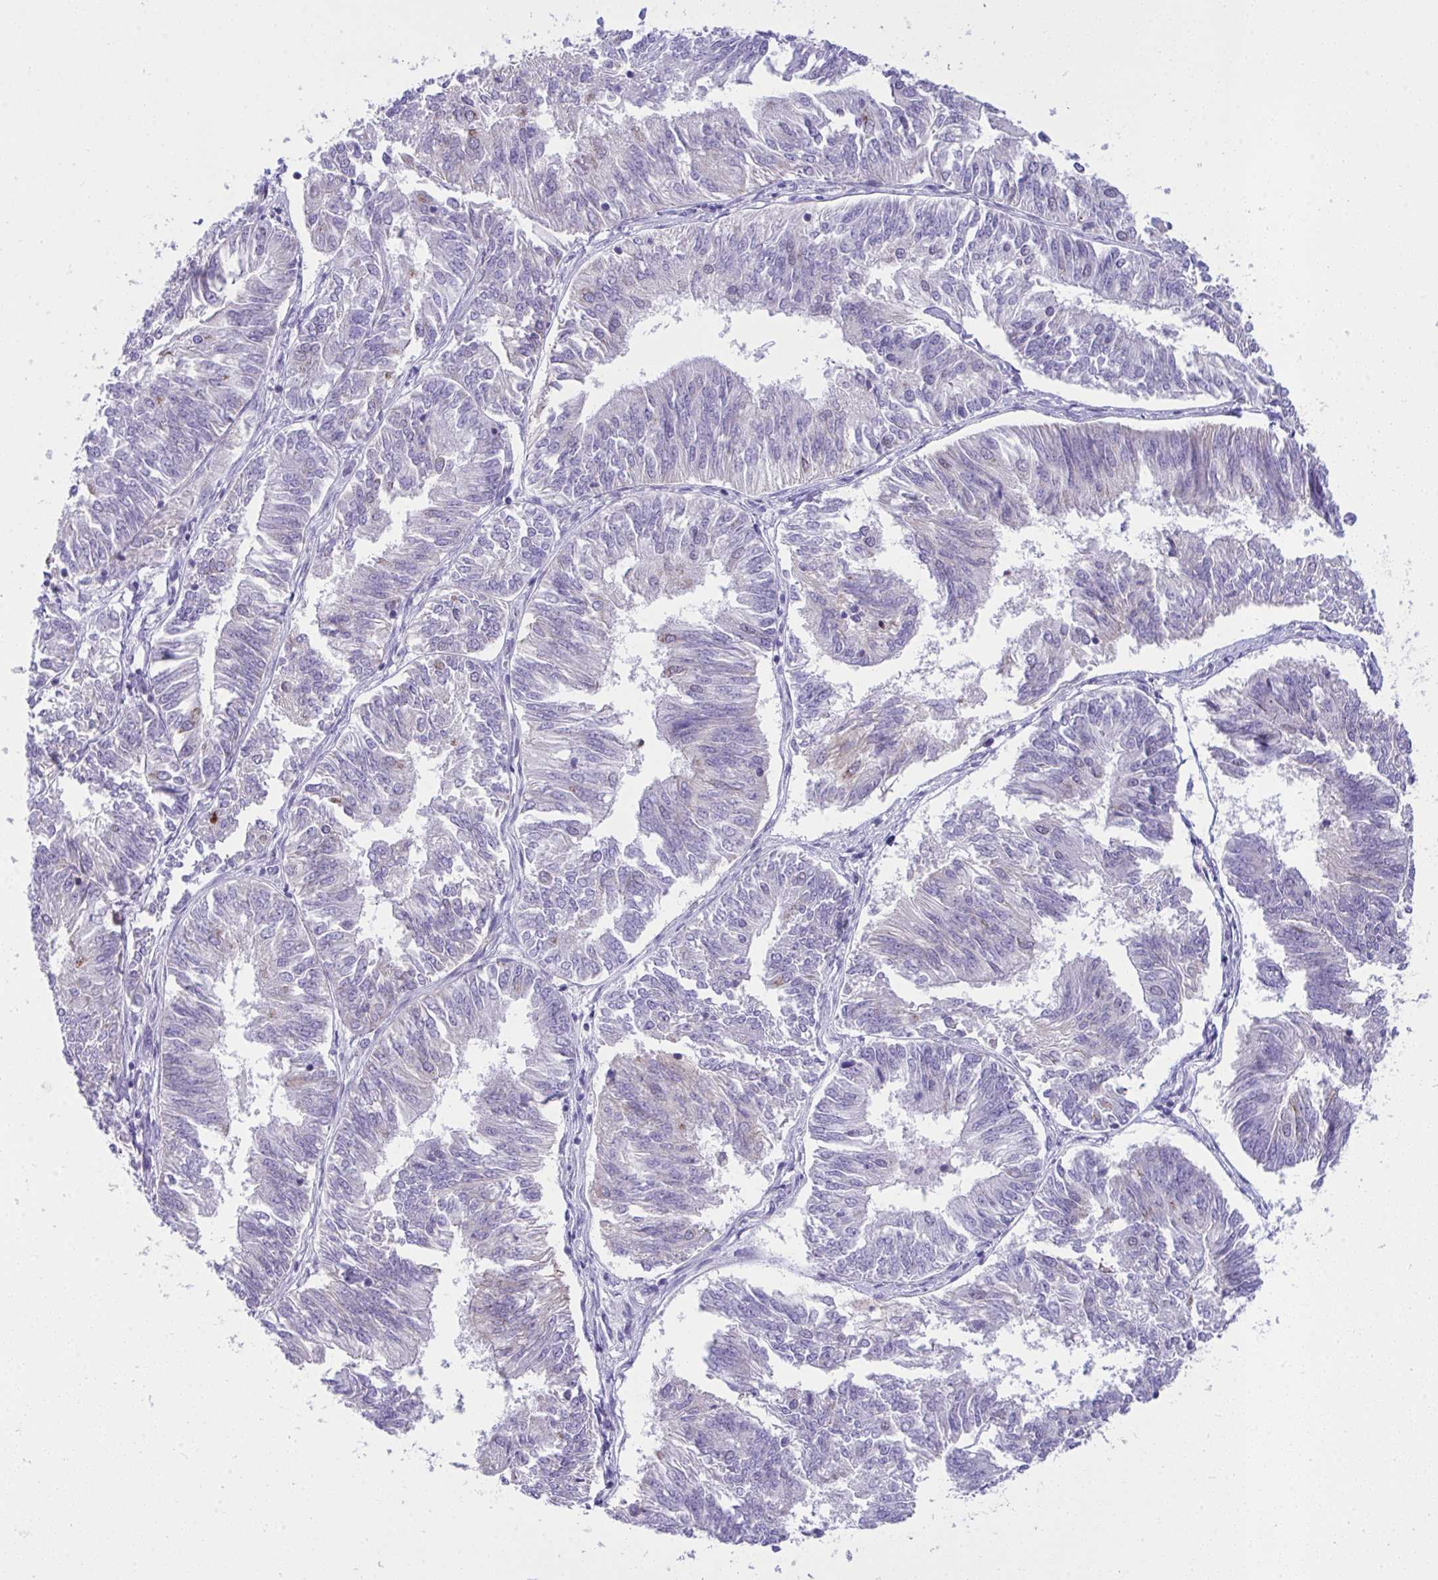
{"staining": {"intensity": "negative", "quantity": "none", "location": "none"}, "tissue": "endometrial cancer", "cell_type": "Tumor cells", "image_type": "cancer", "snomed": [{"axis": "morphology", "description": "Adenocarcinoma, NOS"}, {"axis": "topography", "description": "Endometrium"}], "caption": "This micrograph is of adenocarcinoma (endometrial) stained with immunohistochemistry (IHC) to label a protein in brown with the nuclei are counter-stained blue. There is no positivity in tumor cells. Nuclei are stained in blue.", "gene": "PLA2G12B", "patient": {"sex": "female", "age": 58}}